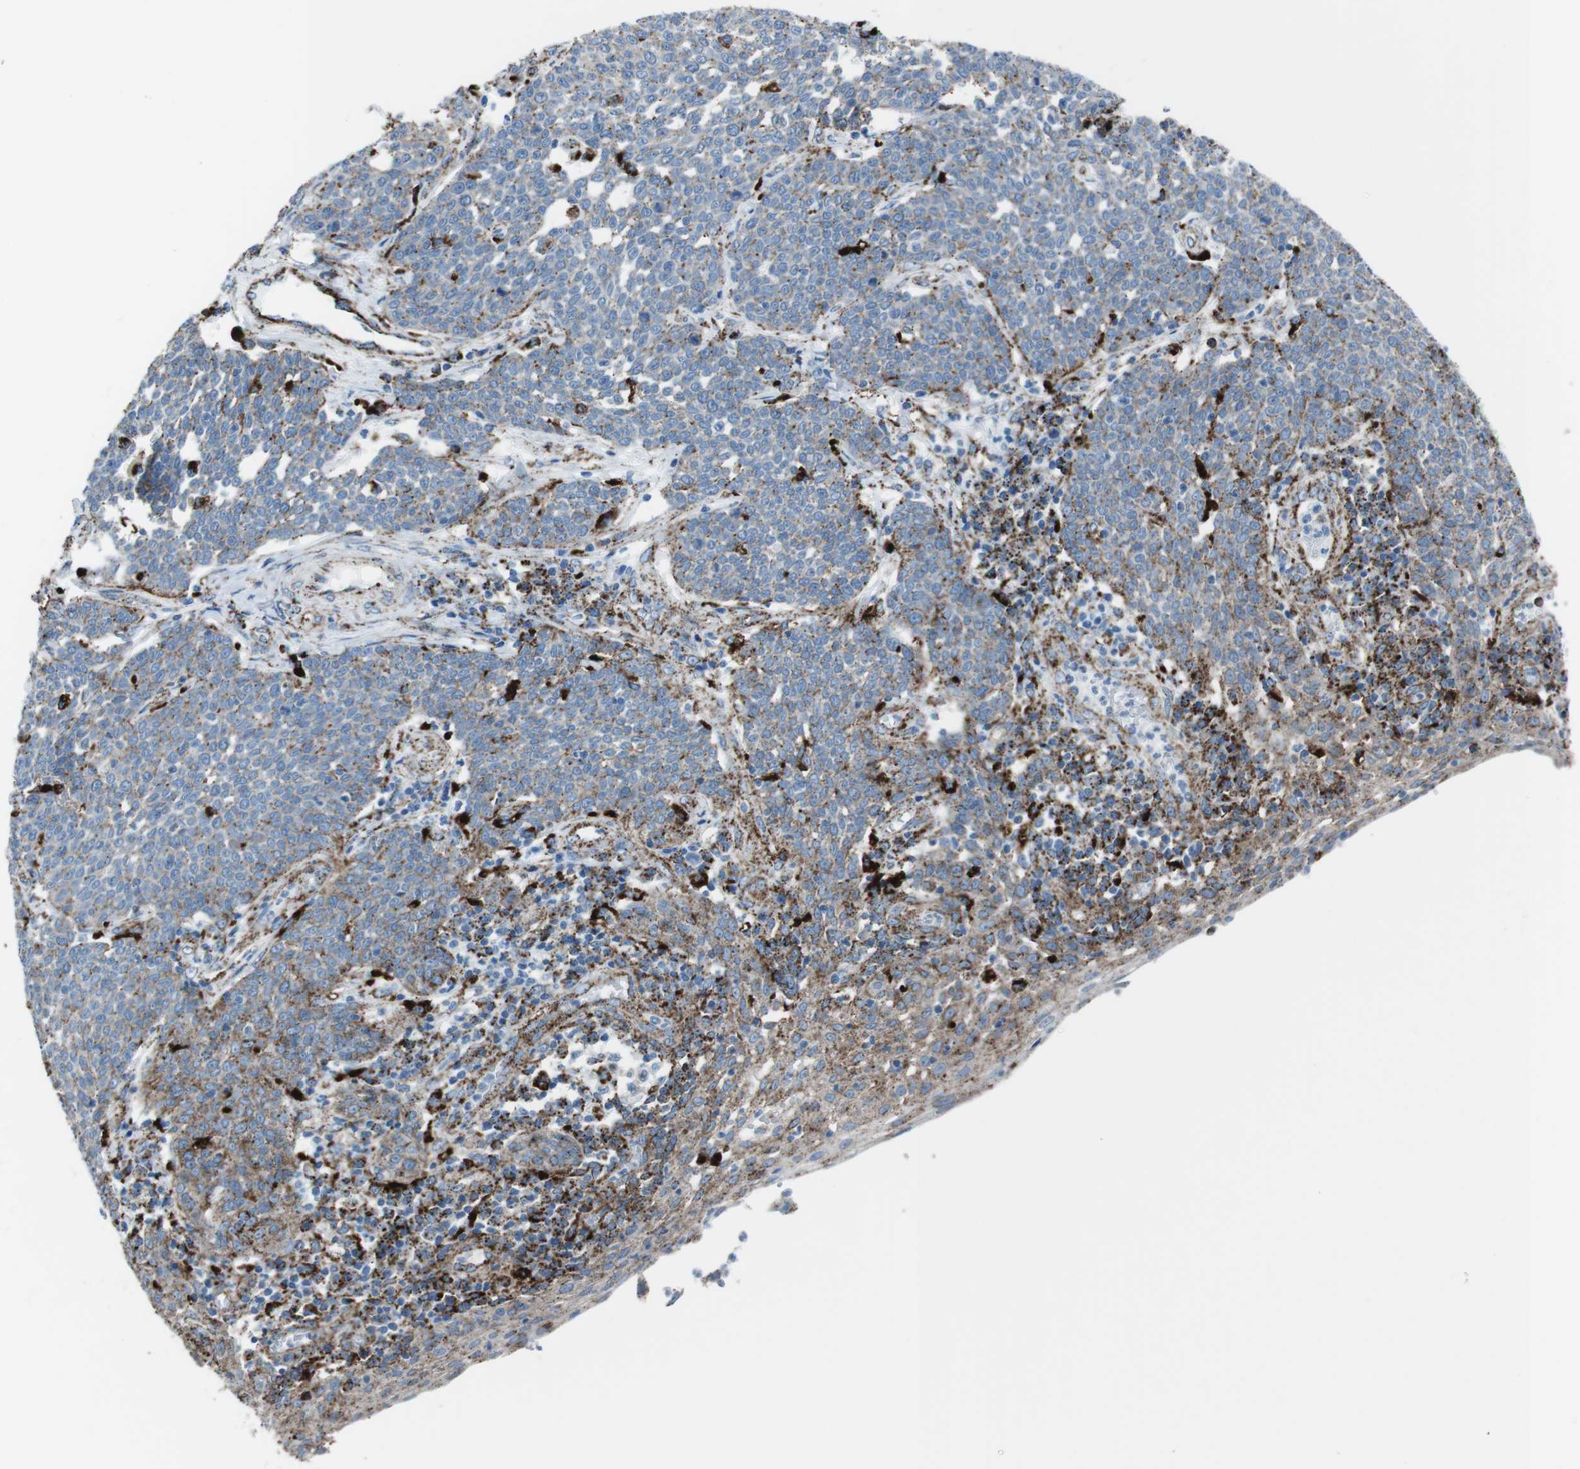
{"staining": {"intensity": "moderate", "quantity": "25%-75%", "location": "cytoplasmic/membranous"}, "tissue": "cervical cancer", "cell_type": "Tumor cells", "image_type": "cancer", "snomed": [{"axis": "morphology", "description": "Squamous cell carcinoma, NOS"}, {"axis": "topography", "description": "Cervix"}], "caption": "Immunohistochemical staining of human cervical squamous cell carcinoma shows medium levels of moderate cytoplasmic/membranous protein positivity in approximately 25%-75% of tumor cells.", "gene": "SCARB2", "patient": {"sex": "female", "age": 34}}